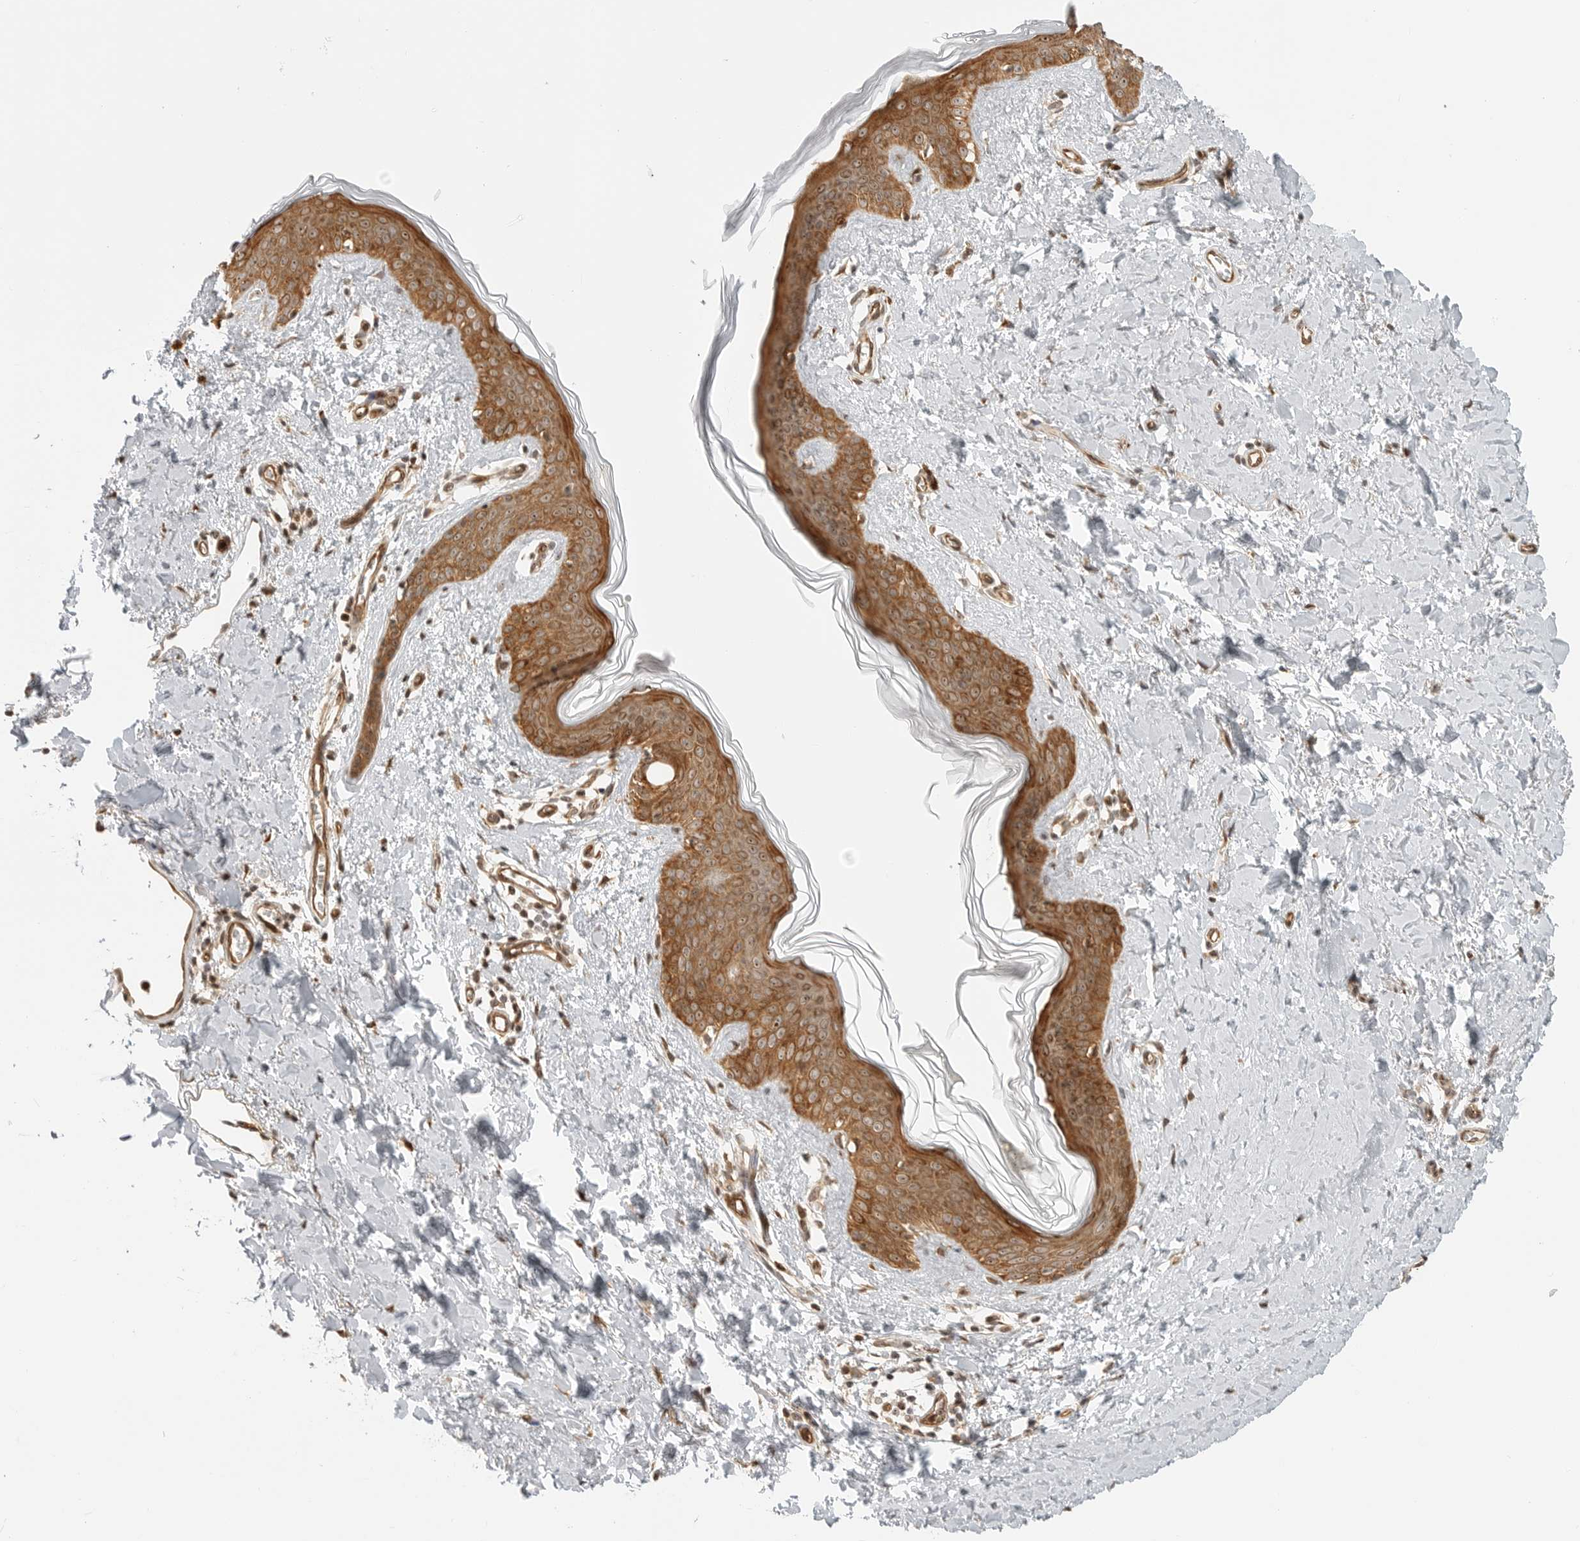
{"staining": {"intensity": "moderate", "quantity": ">75%", "location": "cytoplasmic/membranous"}, "tissue": "skin", "cell_type": "Fibroblasts", "image_type": "normal", "snomed": [{"axis": "morphology", "description": "Normal tissue, NOS"}, {"axis": "topography", "description": "Skin"}], "caption": "Immunohistochemical staining of unremarkable human skin exhibits >75% levels of moderate cytoplasmic/membranous protein staining in approximately >75% of fibroblasts.", "gene": "DSCC1", "patient": {"sex": "female", "age": 46}}